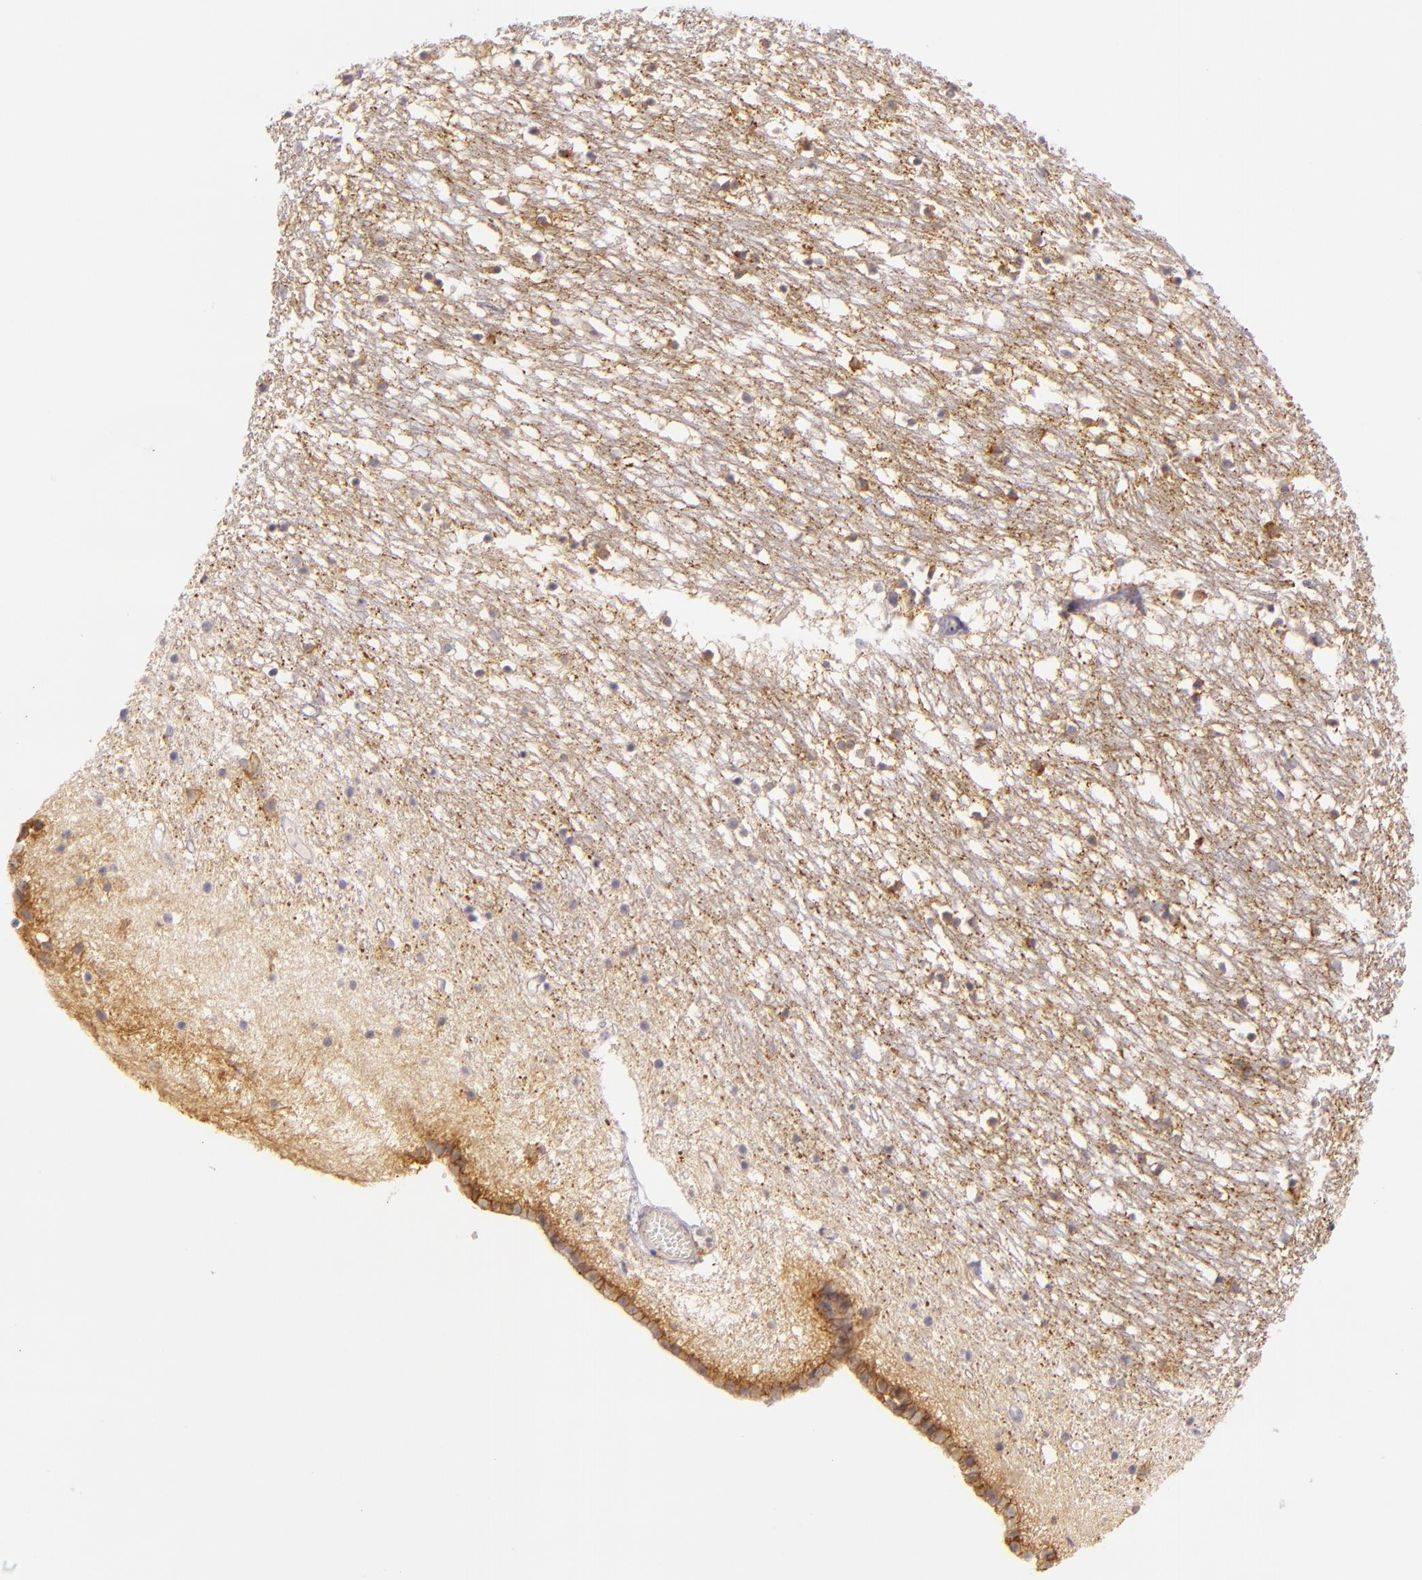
{"staining": {"intensity": "weak", "quantity": "<25%", "location": "cytoplasmic/membranous"}, "tissue": "caudate", "cell_type": "Glial cells", "image_type": "normal", "snomed": [{"axis": "morphology", "description": "Normal tissue, NOS"}, {"axis": "topography", "description": "Lateral ventricle wall"}], "caption": "DAB (3,3'-diaminobenzidine) immunohistochemical staining of normal human caudate exhibits no significant expression in glial cells. (Stains: DAB (3,3'-diaminobenzidine) IHC with hematoxylin counter stain, Microscopy: brightfield microscopy at high magnification).", "gene": "CTSF", "patient": {"sex": "male", "age": 45}}